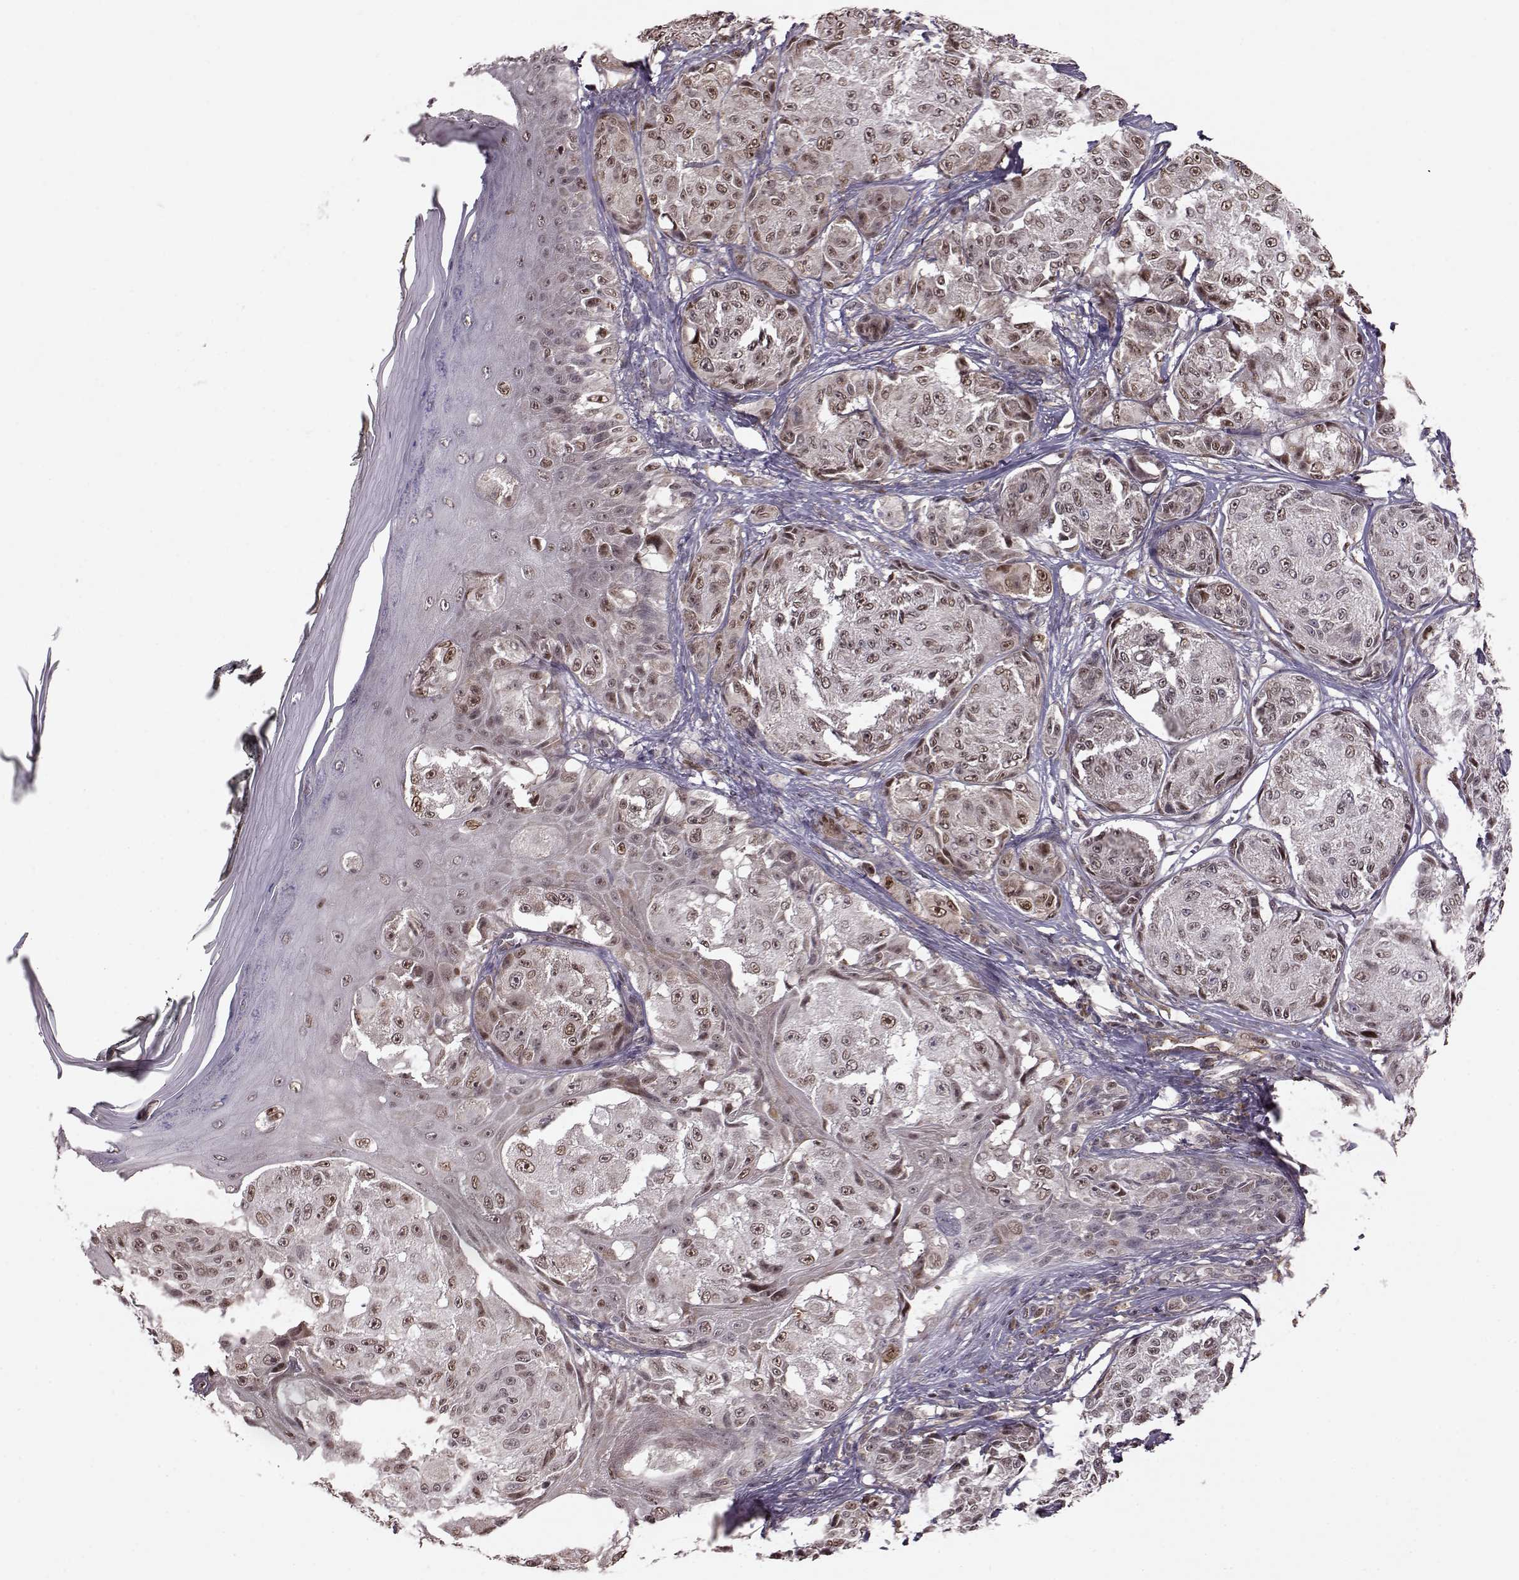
{"staining": {"intensity": "moderate", "quantity": "25%-75%", "location": "nuclear"}, "tissue": "melanoma", "cell_type": "Tumor cells", "image_type": "cancer", "snomed": [{"axis": "morphology", "description": "Malignant melanoma, NOS"}, {"axis": "topography", "description": "Skin"}], "caption": "Malignant melanoma stained with a brown dye shows moderate nuclear positive staining in approximately 25%-75% of tumor cells.", "gene": "KLF6", "patient": {"sex": "male", "age": 61}}